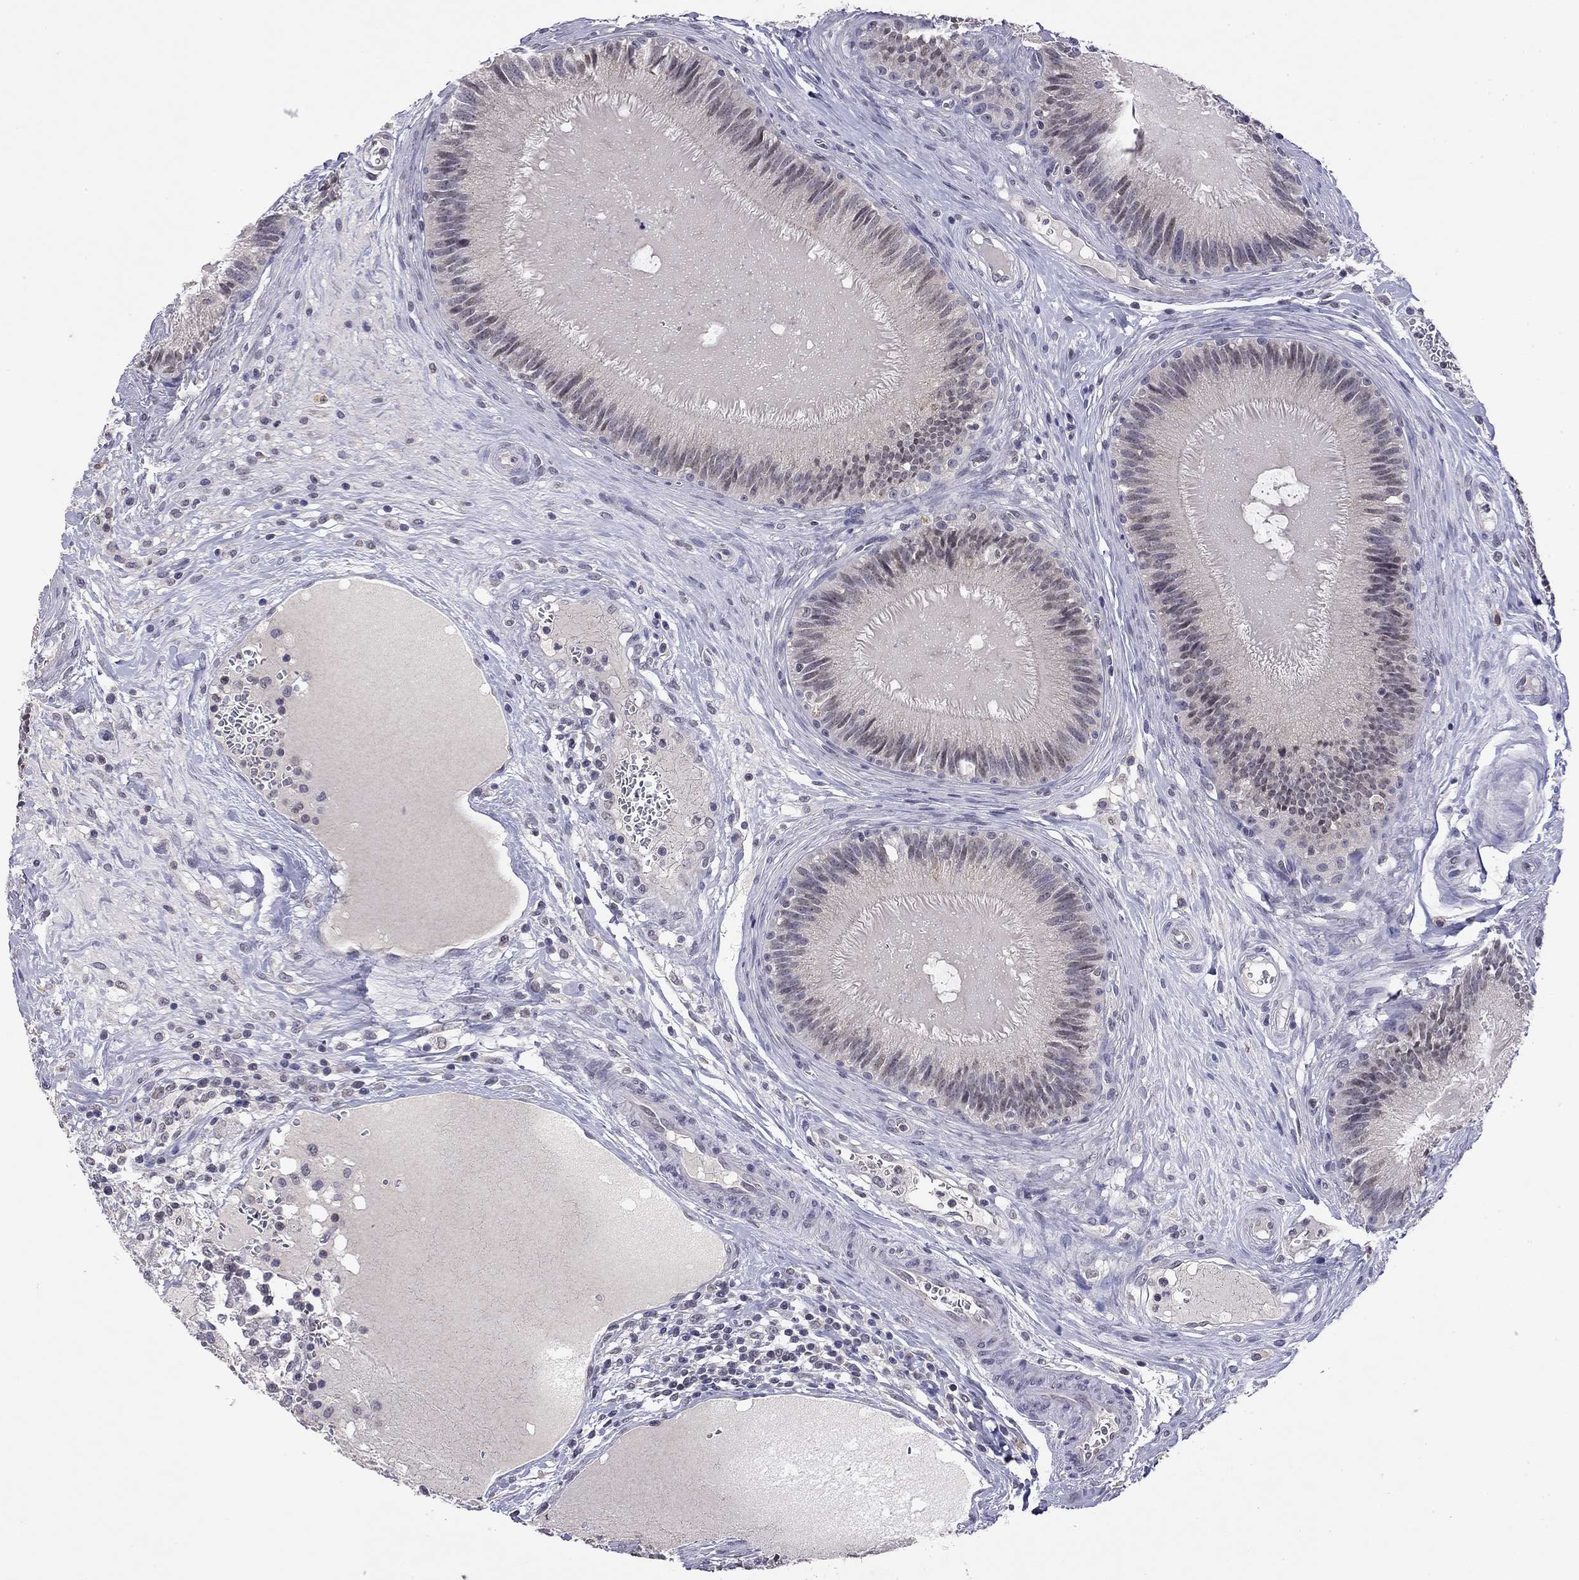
{"staining": {"intensity": "moderate", "quantity": "25%-75%", "location": "cytoplasmic/membranous"}, "tissue": "epididymis", "cell_type": "Glandular cells", "image_type": "normal", "snomed": [{"axis": "morphology", "description": "Normal tissue, NOS"}, {"axis": "topography", "description": "Epididymis"}], "caption": "DAB (3,3'-diaminobenzidine) immunohistochemical staining of unremarkable human epididymis exhibits moderate cytoplasmic/membranous protein expression in about 25%-75% of glandular cells.", "gene": "WNK3", "patient": {"sex": "male", "age": 27}}